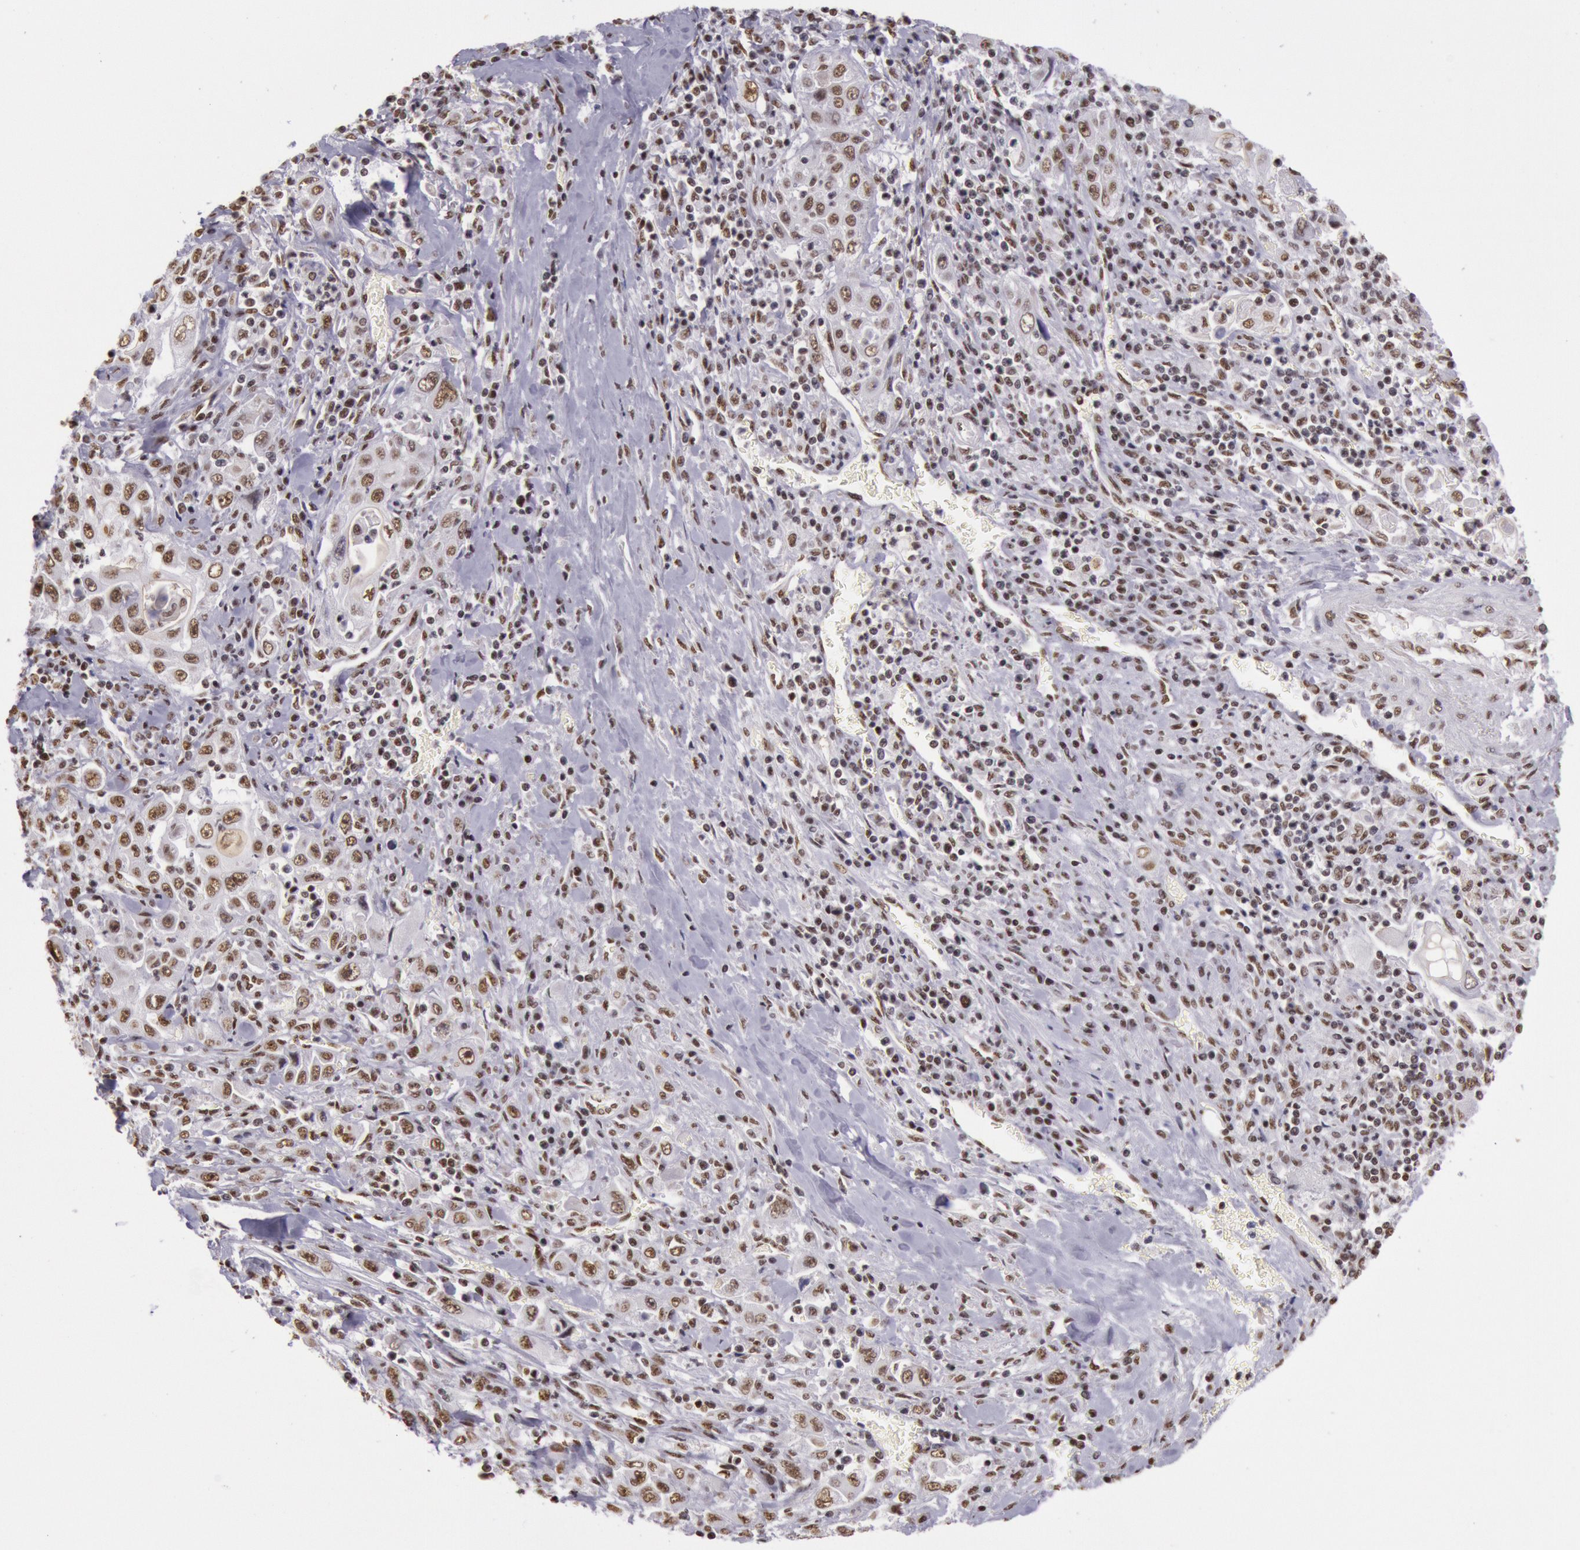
{"staining": {"intensity": "weak", "quantity": ">75%", "location": "nuclear"}, "tissue": "pancreatic cancer", "cell_type": "Tumor cells", "image_type": "cancer", "snomed": [{"axis": "morphology", "description": "Adenocarcinoma, NOS"}, {"axis": "topography", "description": "Pancreas"}], "caption": "The histopathology image demonstrates staining of pancreatic adenocarcinoma, revealing weak nuclear protein positivity (brown color) within tumor cells.", "gene": "HNRNPH2", "patient": {"sex": "male", "age": 70}}